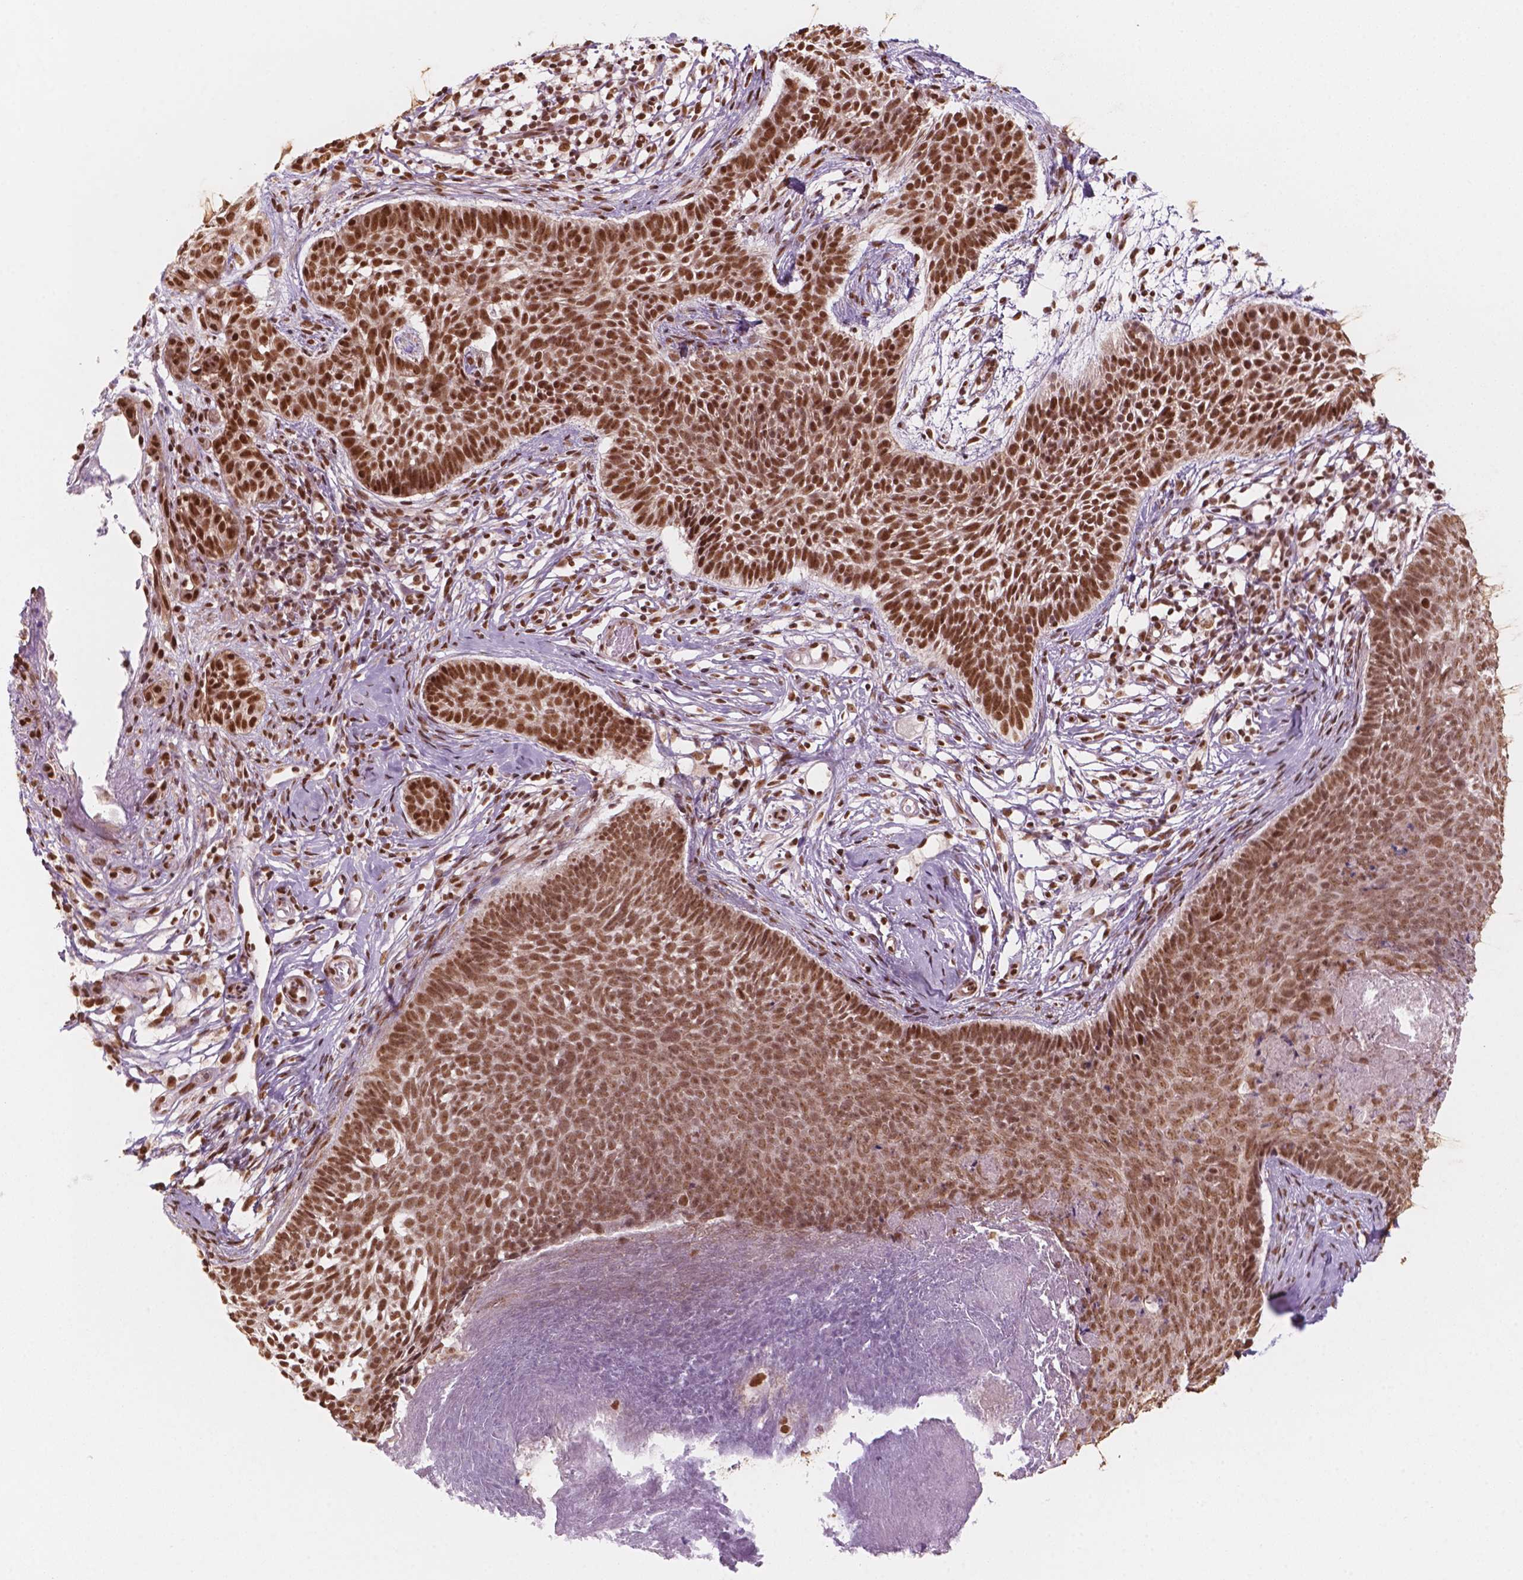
{"staining": {"intensity": "moderate", "quantity": ">75%", "location": "nuclear"}, "tissue": "skin cancer", "cell_type": "Tumor cells", "image_type": "cancer", "snomed": [{"axis": "morphology", "description": "Basal cell carcinoma"}, {"axis": "topography", "description": "Skin"}], "caption": "Protein expression analysis of human skin cancer reveals moderate nuclear positivity in about >75% of tumor cells.", "gene": "GTF3C5", "patient": {"sex": "male", "age": 85}}